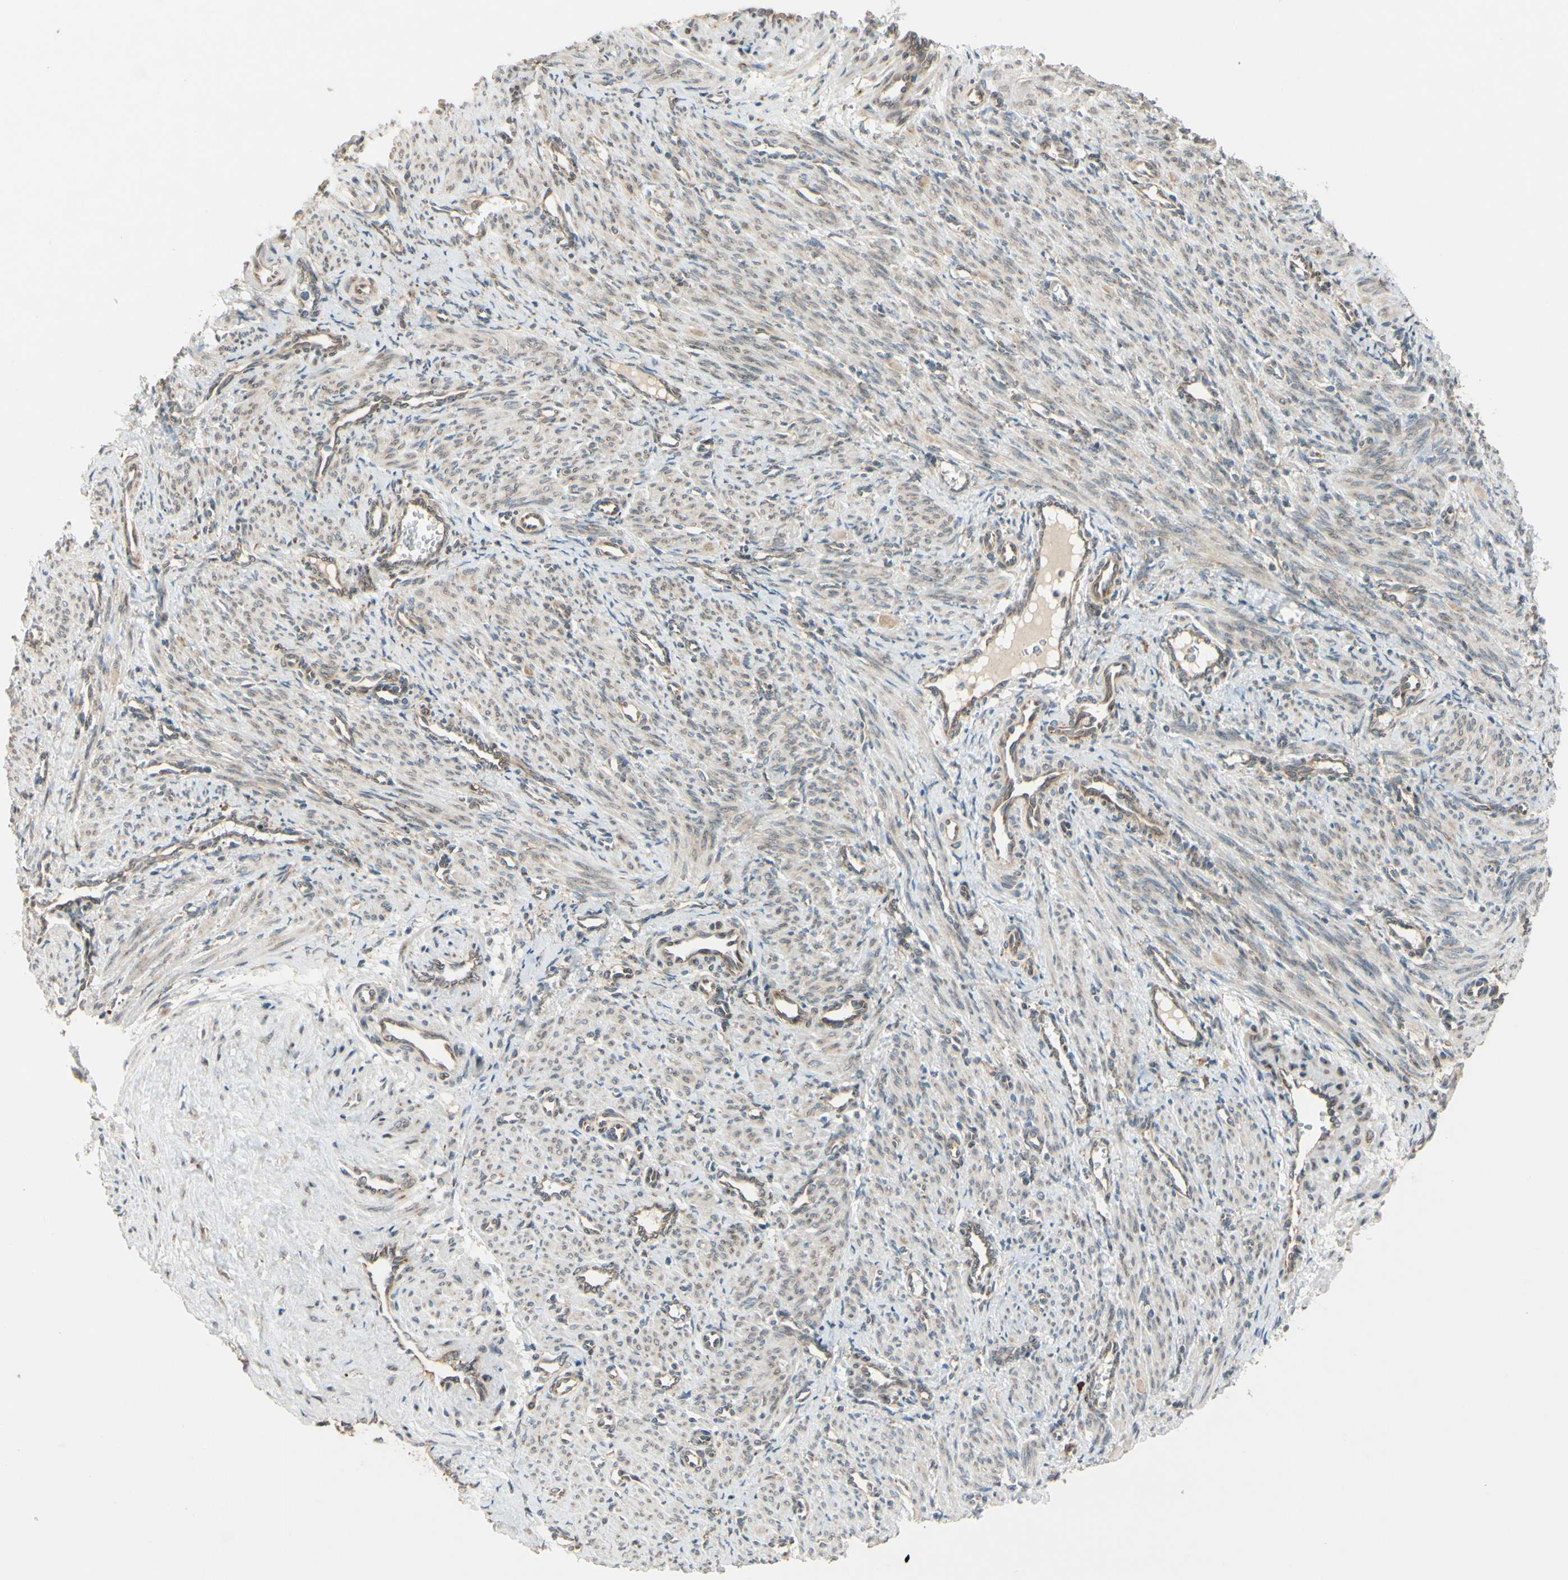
{"staining": {"intensity": "weak", "quantity": "25%-75%", "location": "cytoplasmic/membranous"}, "tissue": "smooth muscle", "cell_type": "Smooth muscle cells", "image_type": "normal", "snomed": [{"axis": "morphology", "description": "Normal tissue, NOS"}, {"axis": "topography", "description": "Endometrium"}], "caption": "DAB immunohistochemical staining of unremarkable human smooth muscle displays weak cytoplasmic/membranous protein positivity in approximately 25%-75% of smooth muscle cells. (brown staining indicates protein expression, while blue staining denotes nuclei).", "gene": "RPN2", "patient": {"sex": "female", "age": 33}}